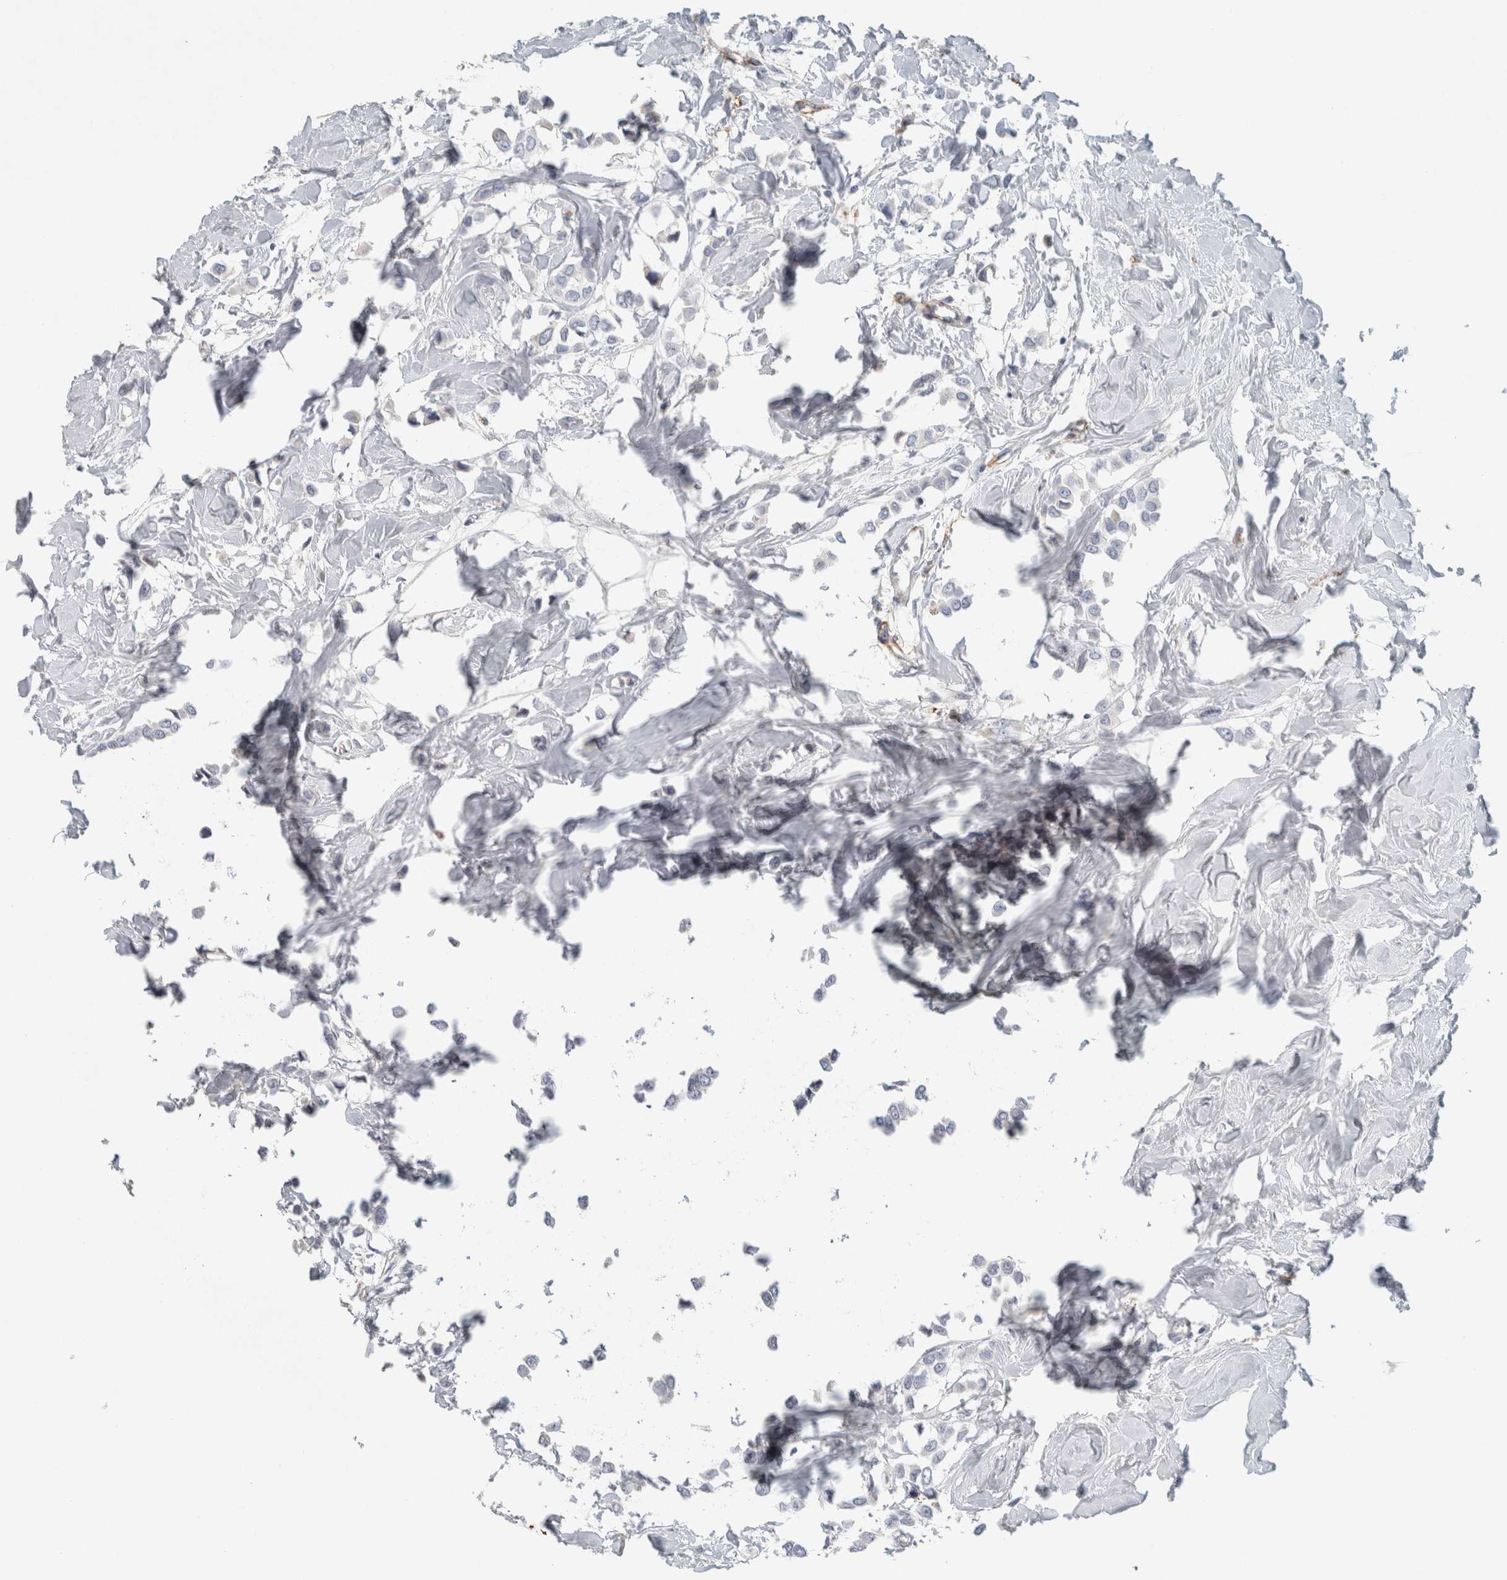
{"staining": {"intensity": "negative", "quantity": "none", "location": "none"}, "tissue": "breast cancer", "cell_type": "Tumor cells", "image_type": "cancer", "snomed": [{"axis": "morphology", "description": "Lobular carcinoma"}, {"axis": "topography", "description": "Breast"}], "caption": "This photomicrograph is of breast cancer stained with IHC to label a protein in brown with the nuclei are counter-stained blue. There is no staining in tumor cells.", "gene": "CD36", "patient": {"sex": "female", "age": 51}}